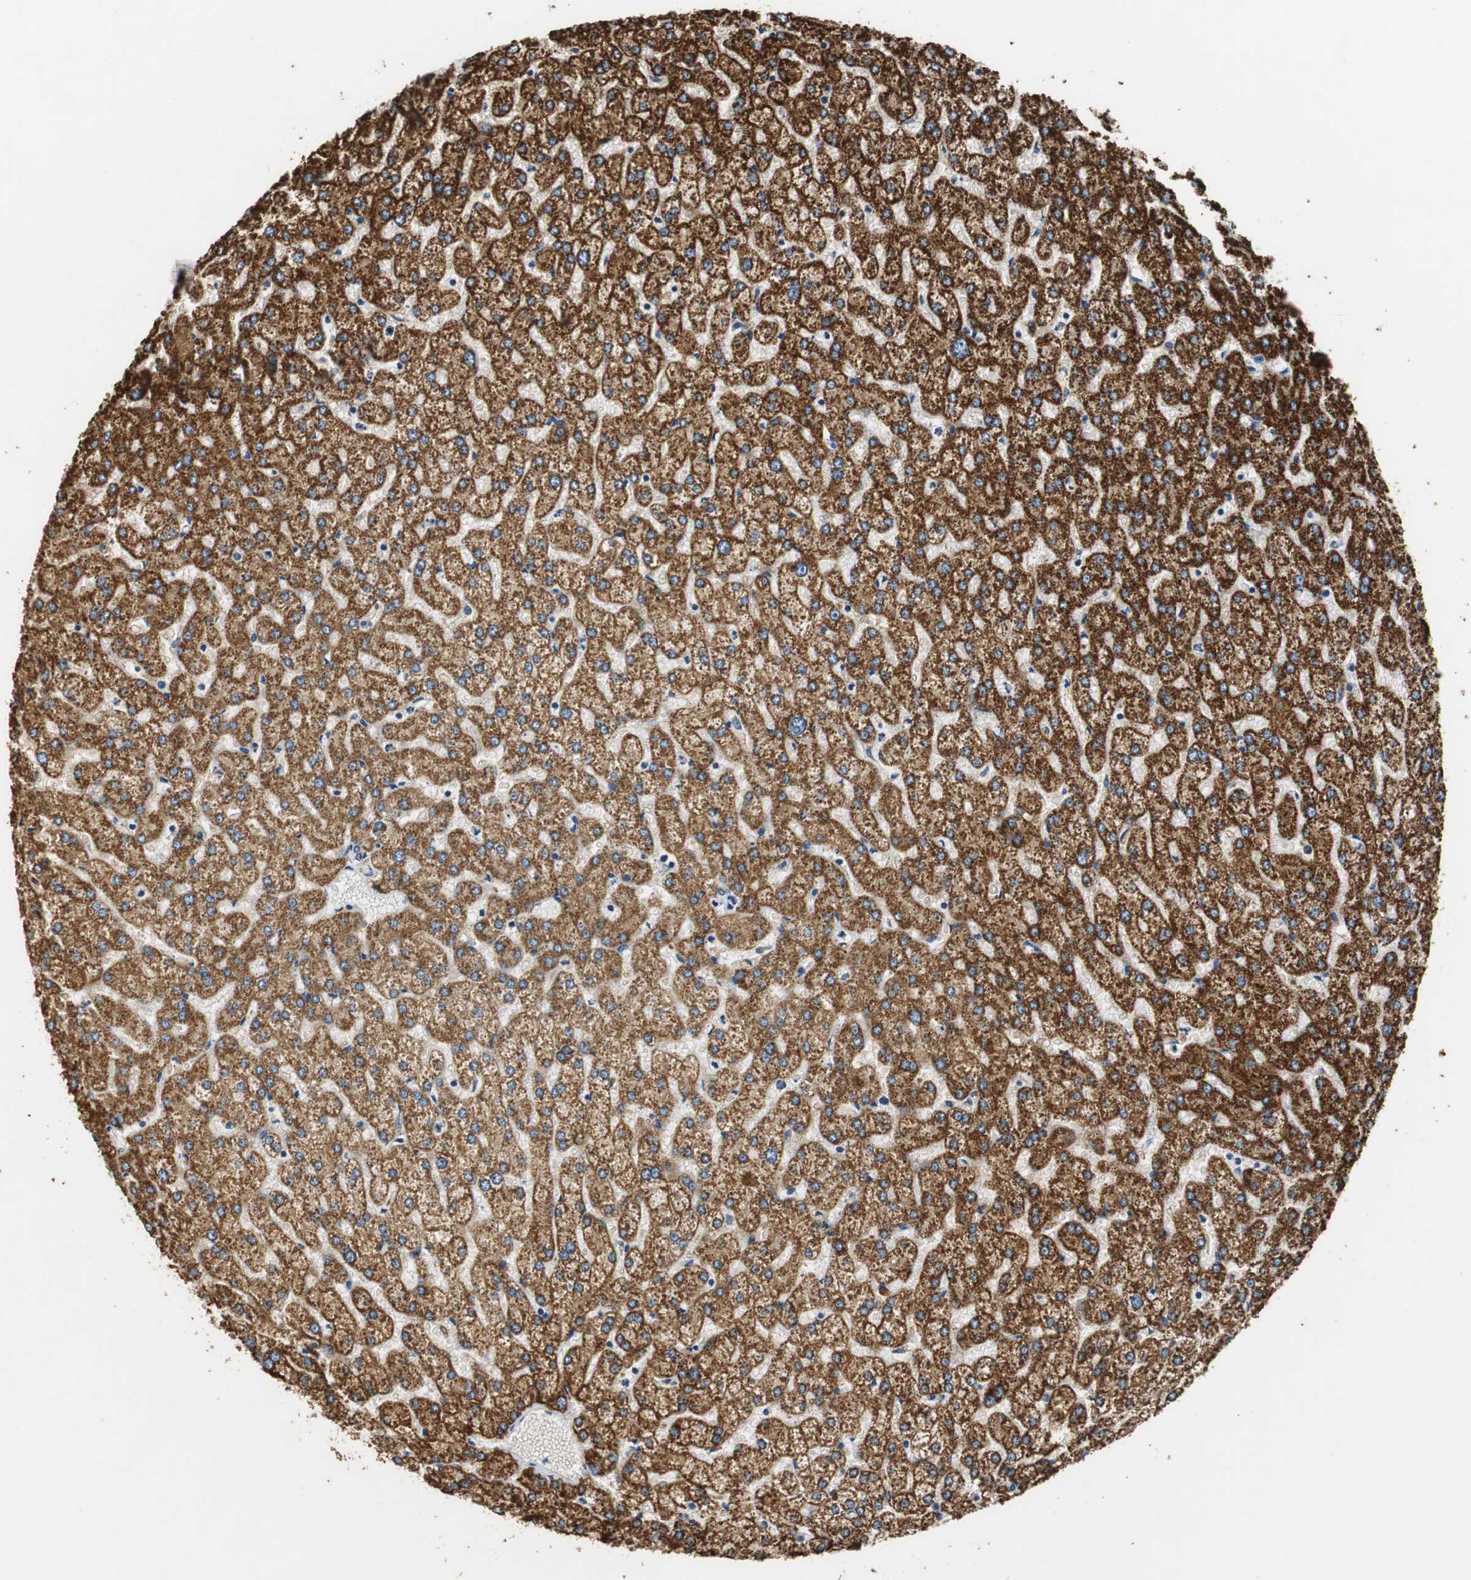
{"staining": {"intensity": "moderate", "quantity": ">75%", "location": "cytoplasmic/membranous"}, "tissue": "liver", "cell_type": "Cholangiocytes", "image_type": "normal", "snomed": [{"axis": "morphology", "description": "Normal tissue, NOS"}, {"axis": "topography", "description": "Liver"}], "caption": "Moderate cytoplasmic/membranous protein expression is present in about >75% of cholangiocytes in liver.", "gene": "ALDH4A1", "patient": {"sex": "female", "age": 32}}